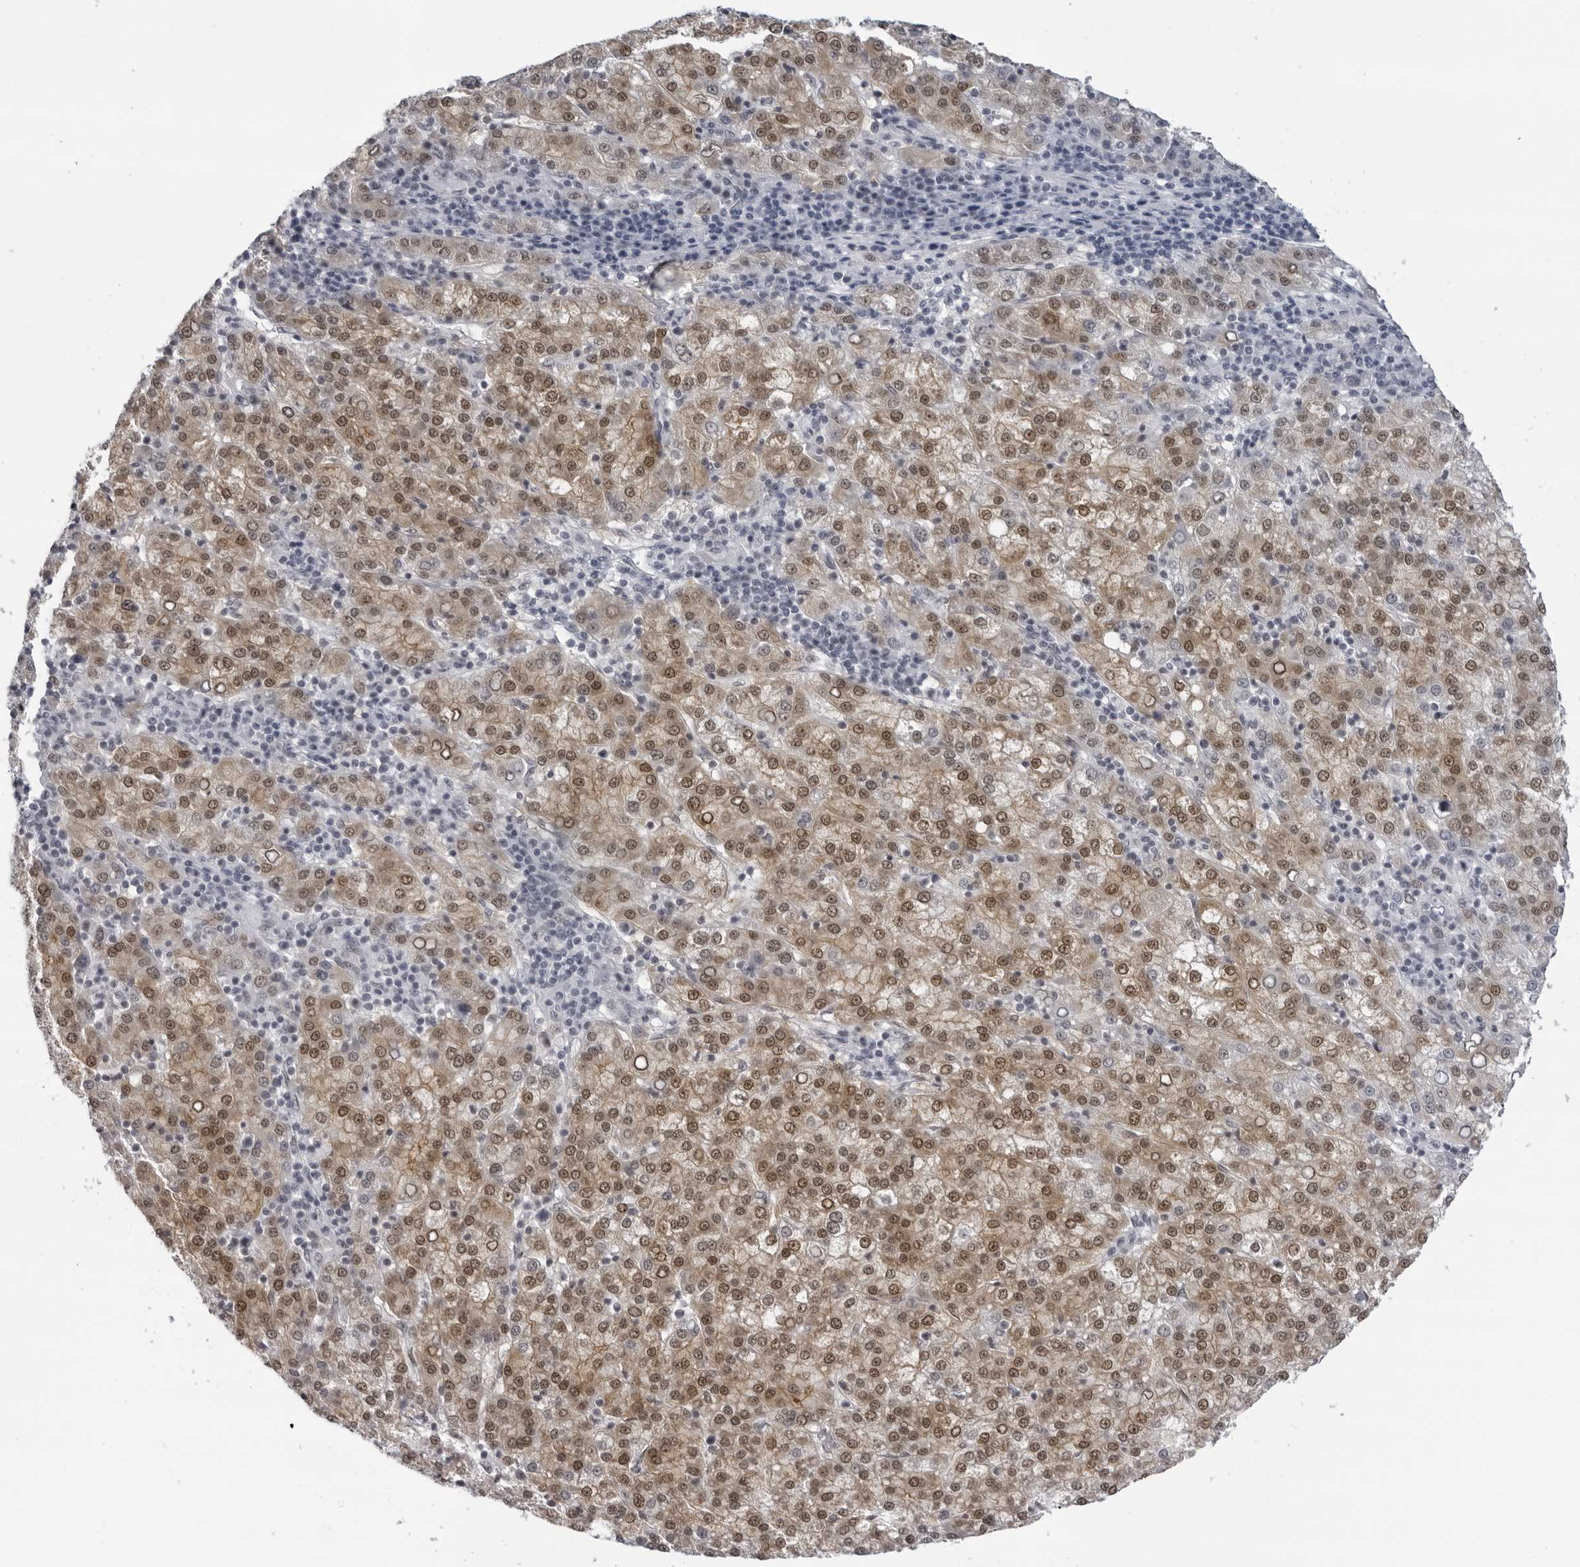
{"staining": {"intensity": "moderate", "quantity": ">75%", "location": "cytoplasmic/membranous,nuclear"}, "tissue": "liver cancer", "cell_type": "Tumor cells", "image_type": "cancer", "snomed": [{"axis": "morphology", "description": "Carcinoma, Hepatocellular, NOS"}, {"axis": "topography", "description": "Liver"}], "caption": "A brown stain labels moderate cytoplasmic/membranous and nuclear staining of a protein in human liver cancer (hepatocellular carcinoma) tumor cells.", "gene": "ESPN", "patient": {"sex": "female", "age": 58}}